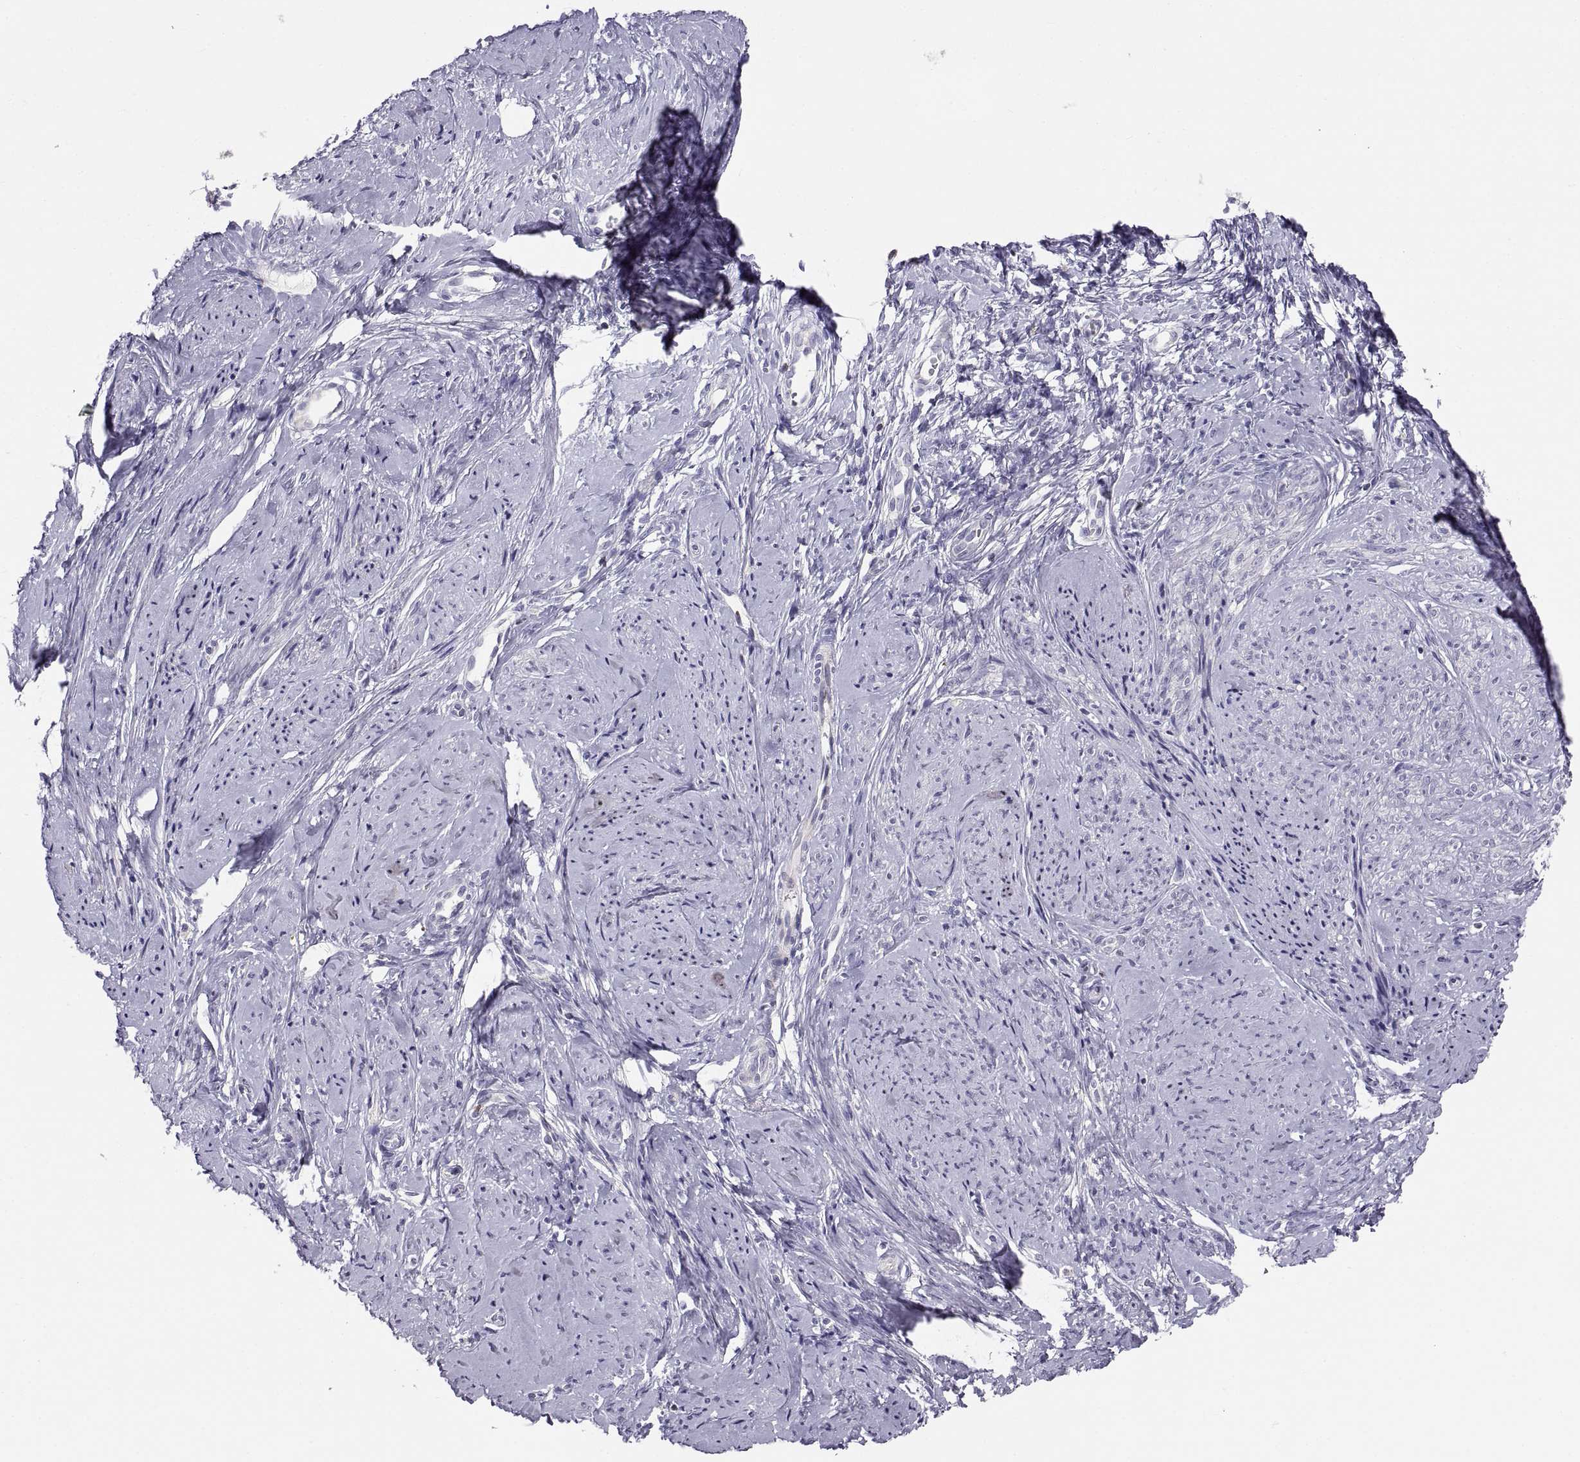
{"staining": {"intensity": "negative", "quantity": "none", "location": "none"}, "tissue": "smooth muscle", "cell_type": "Smooth muscle cells", "image_type": "normal", "snomed": [{"axis": "morphology", "description": "Normal tissue, NOS"}, {"axis": "topography", "description": "Smooth muscle"}], "caption": "A photomicrograph of human smooth muscle is negative for staining in smooth muscle cells. The staining is performed using DAB brown chromogen with nuclei counter-stained in using hematoxylin.", "gene": "ERO1A", "patient": {"sex": "female", "age": 48}}